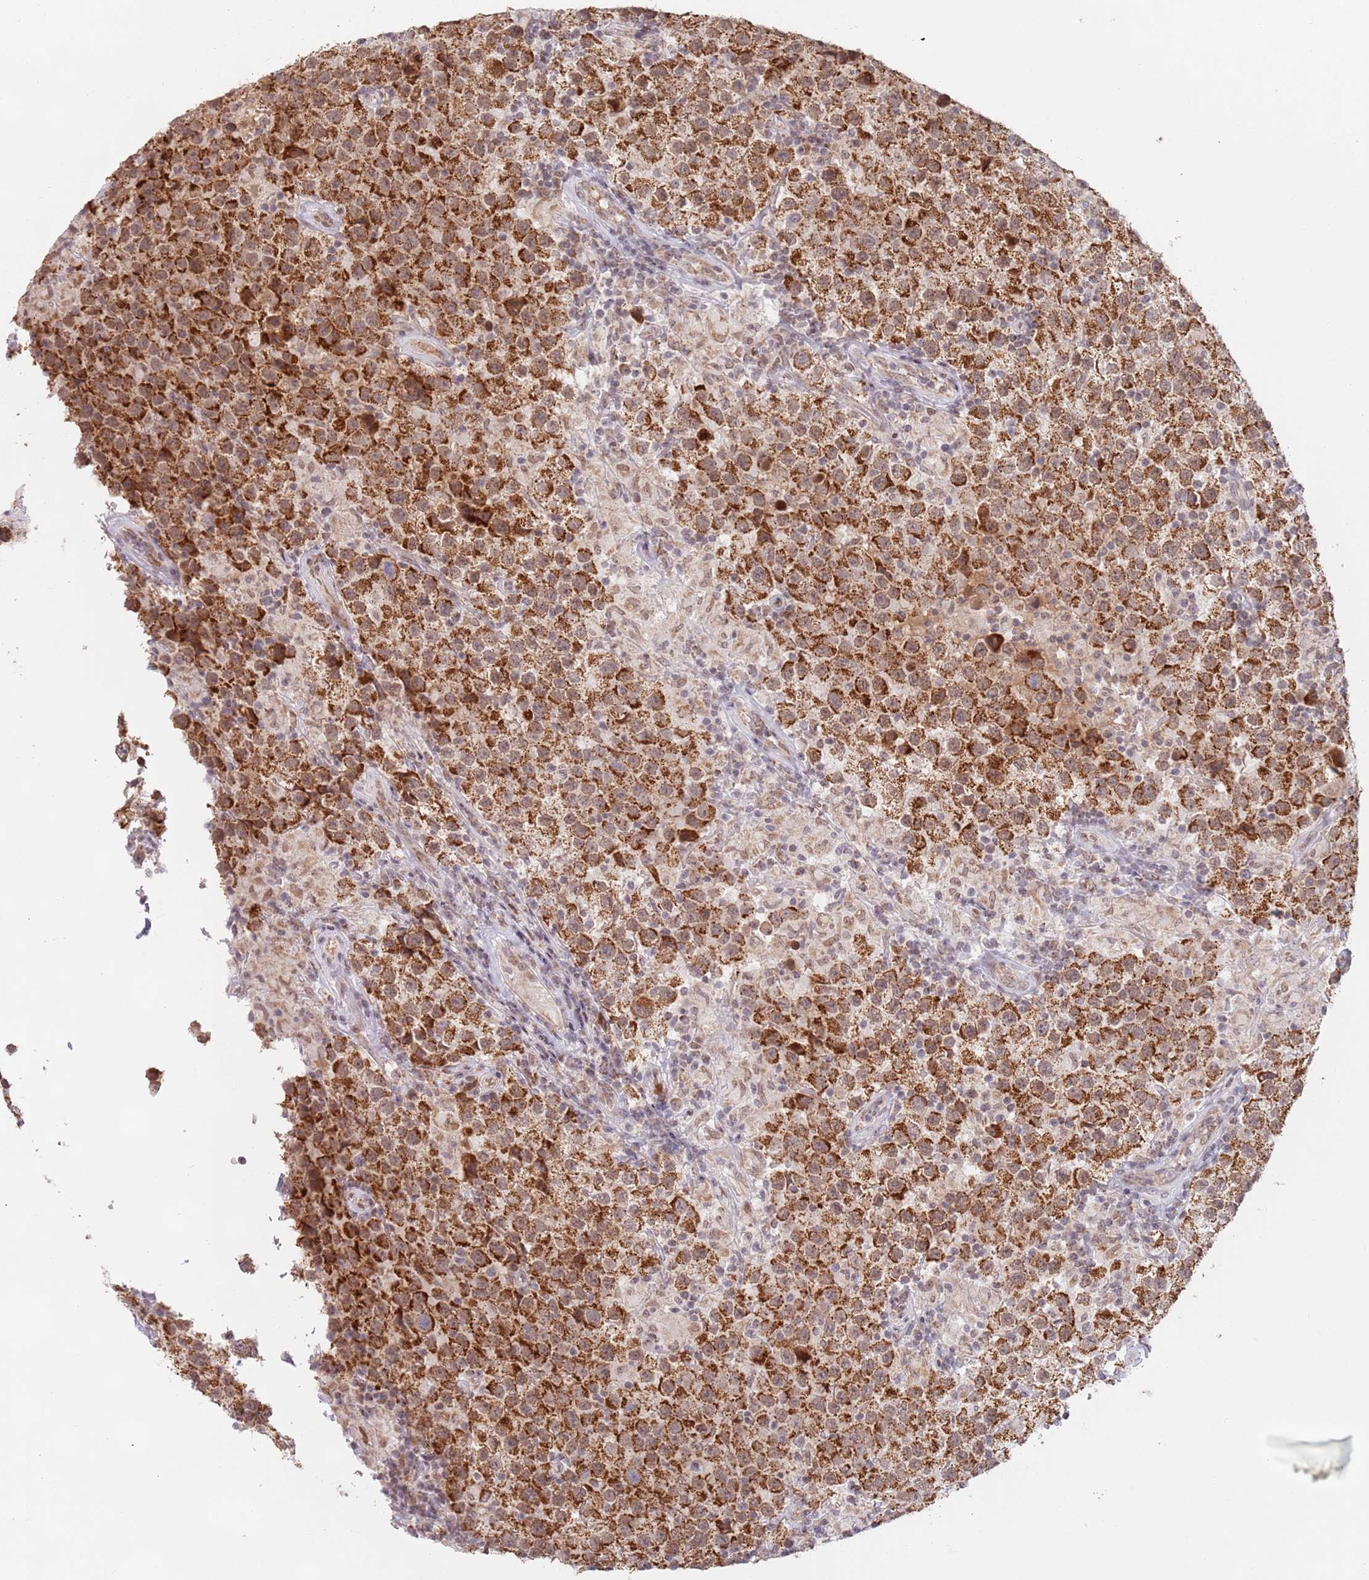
{"staining": {"intensity": "strong", "quantity": ">75%", "location": "cytoplasmic/membranous"}, "tissue": "testis cancer", "cell_type": "Tumor cells", "image_type": "cancer", "snomed": [{"axis": "morphology", "description": "Seminoma, NOS"}, {"axis": "morphology", "description": "Carcinoma, Embryonal, NOS"}, {"axis": "topography", "description": "Testis"}], "caption": "This image shows IHC staining of human testis cancer, with high strong cytoplasmic/membranous positivity in approximately >75% of tumor cells.", "gene": "TIMM13", "patient": {"sex": "male", "age": 41}}